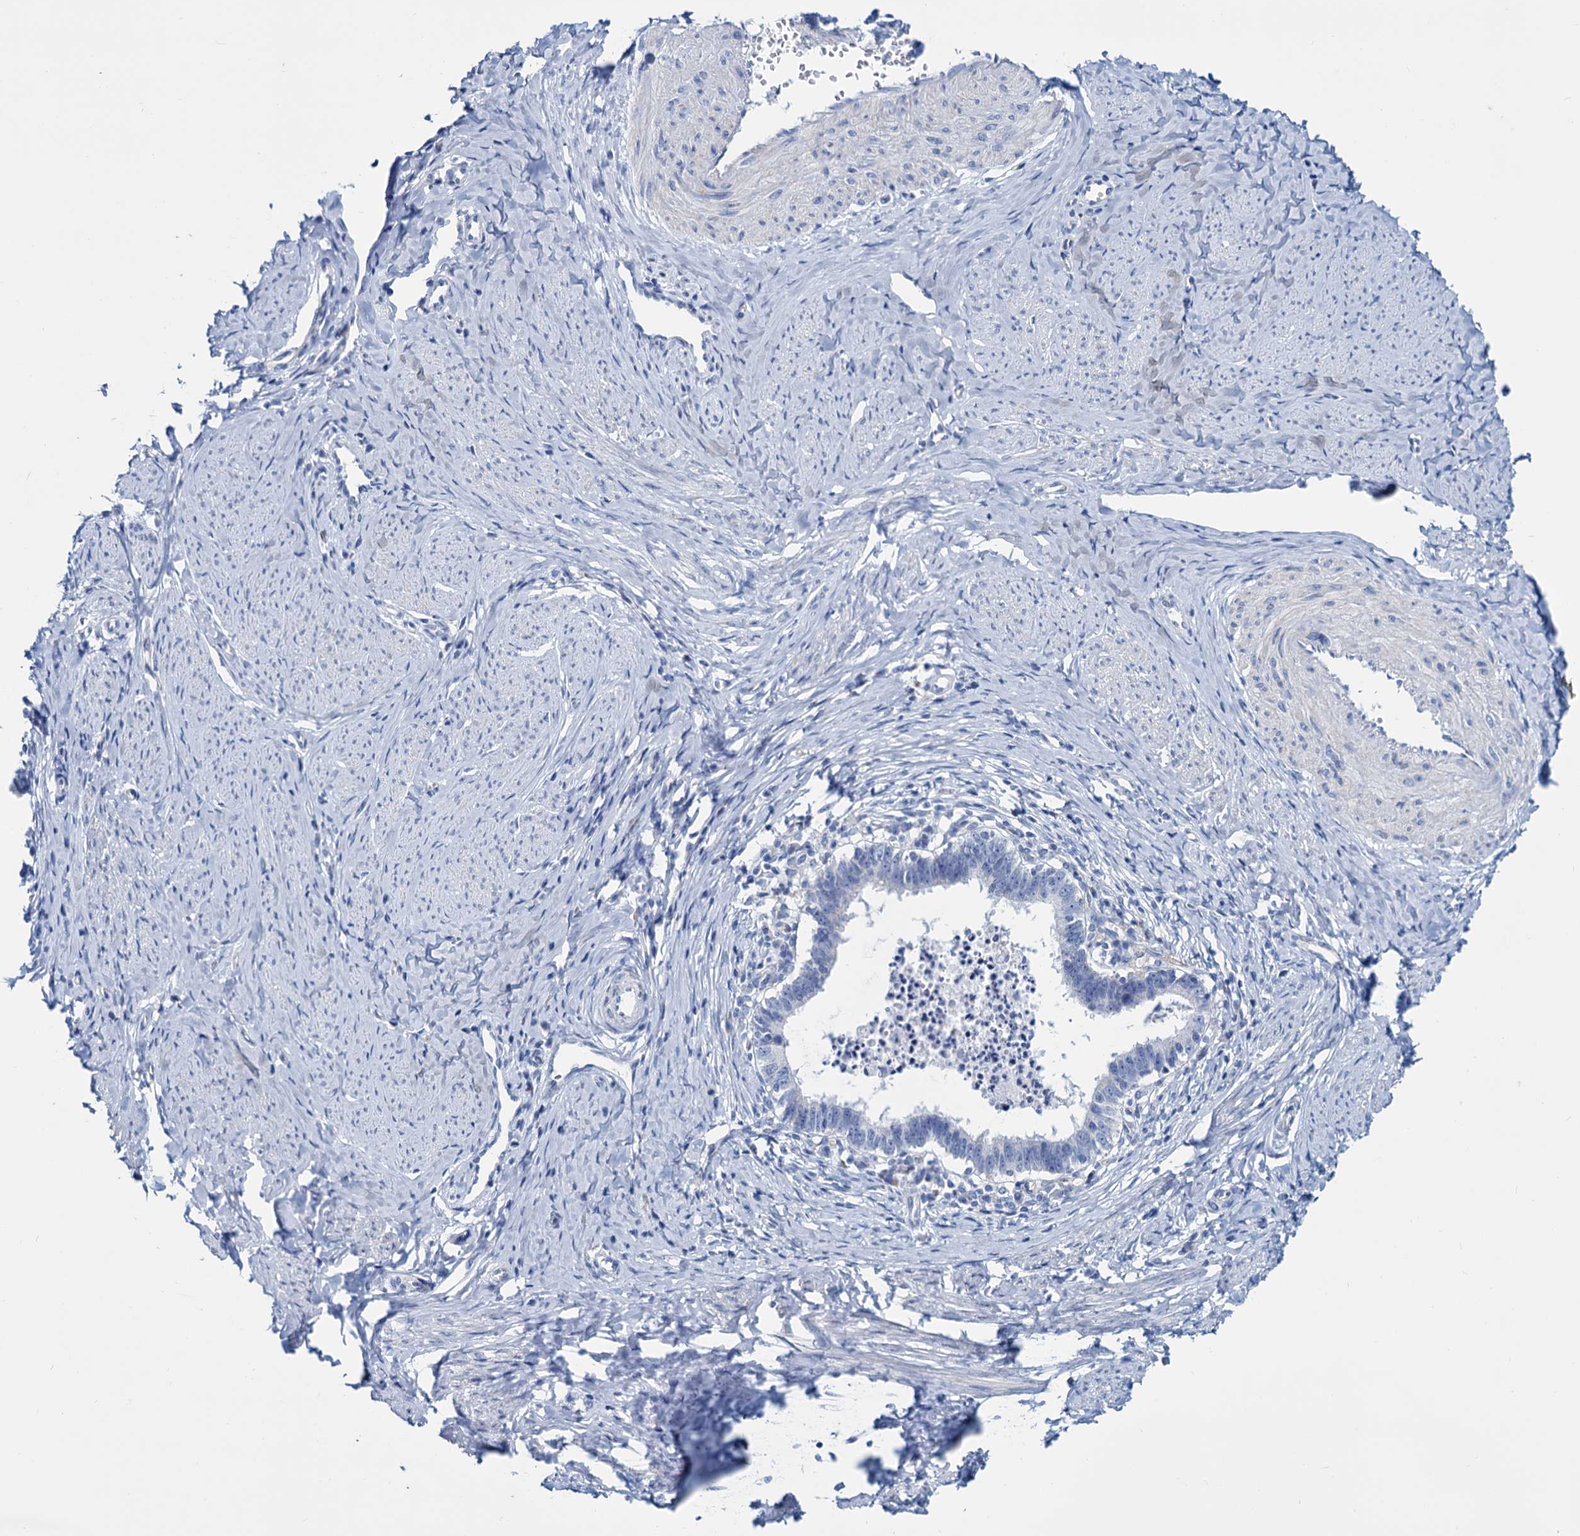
{"staining": {"intensity": "negative", "quantity": "none", "location": "none"}, "tissue": "cervical cancer", "cell_type": "Tumor cells", "image_type": "cancer", "snomed": [{"axis": "morphology", "description": "Adenocarcinoma, NOS"}, {"axis": "topography", "description": "Cervix"}], "caption": "Tumor cells are negative for protein expression in human cervical cancer.", "gene": "SLC1A3", "patient": {"sex": "female", "age": 36}}